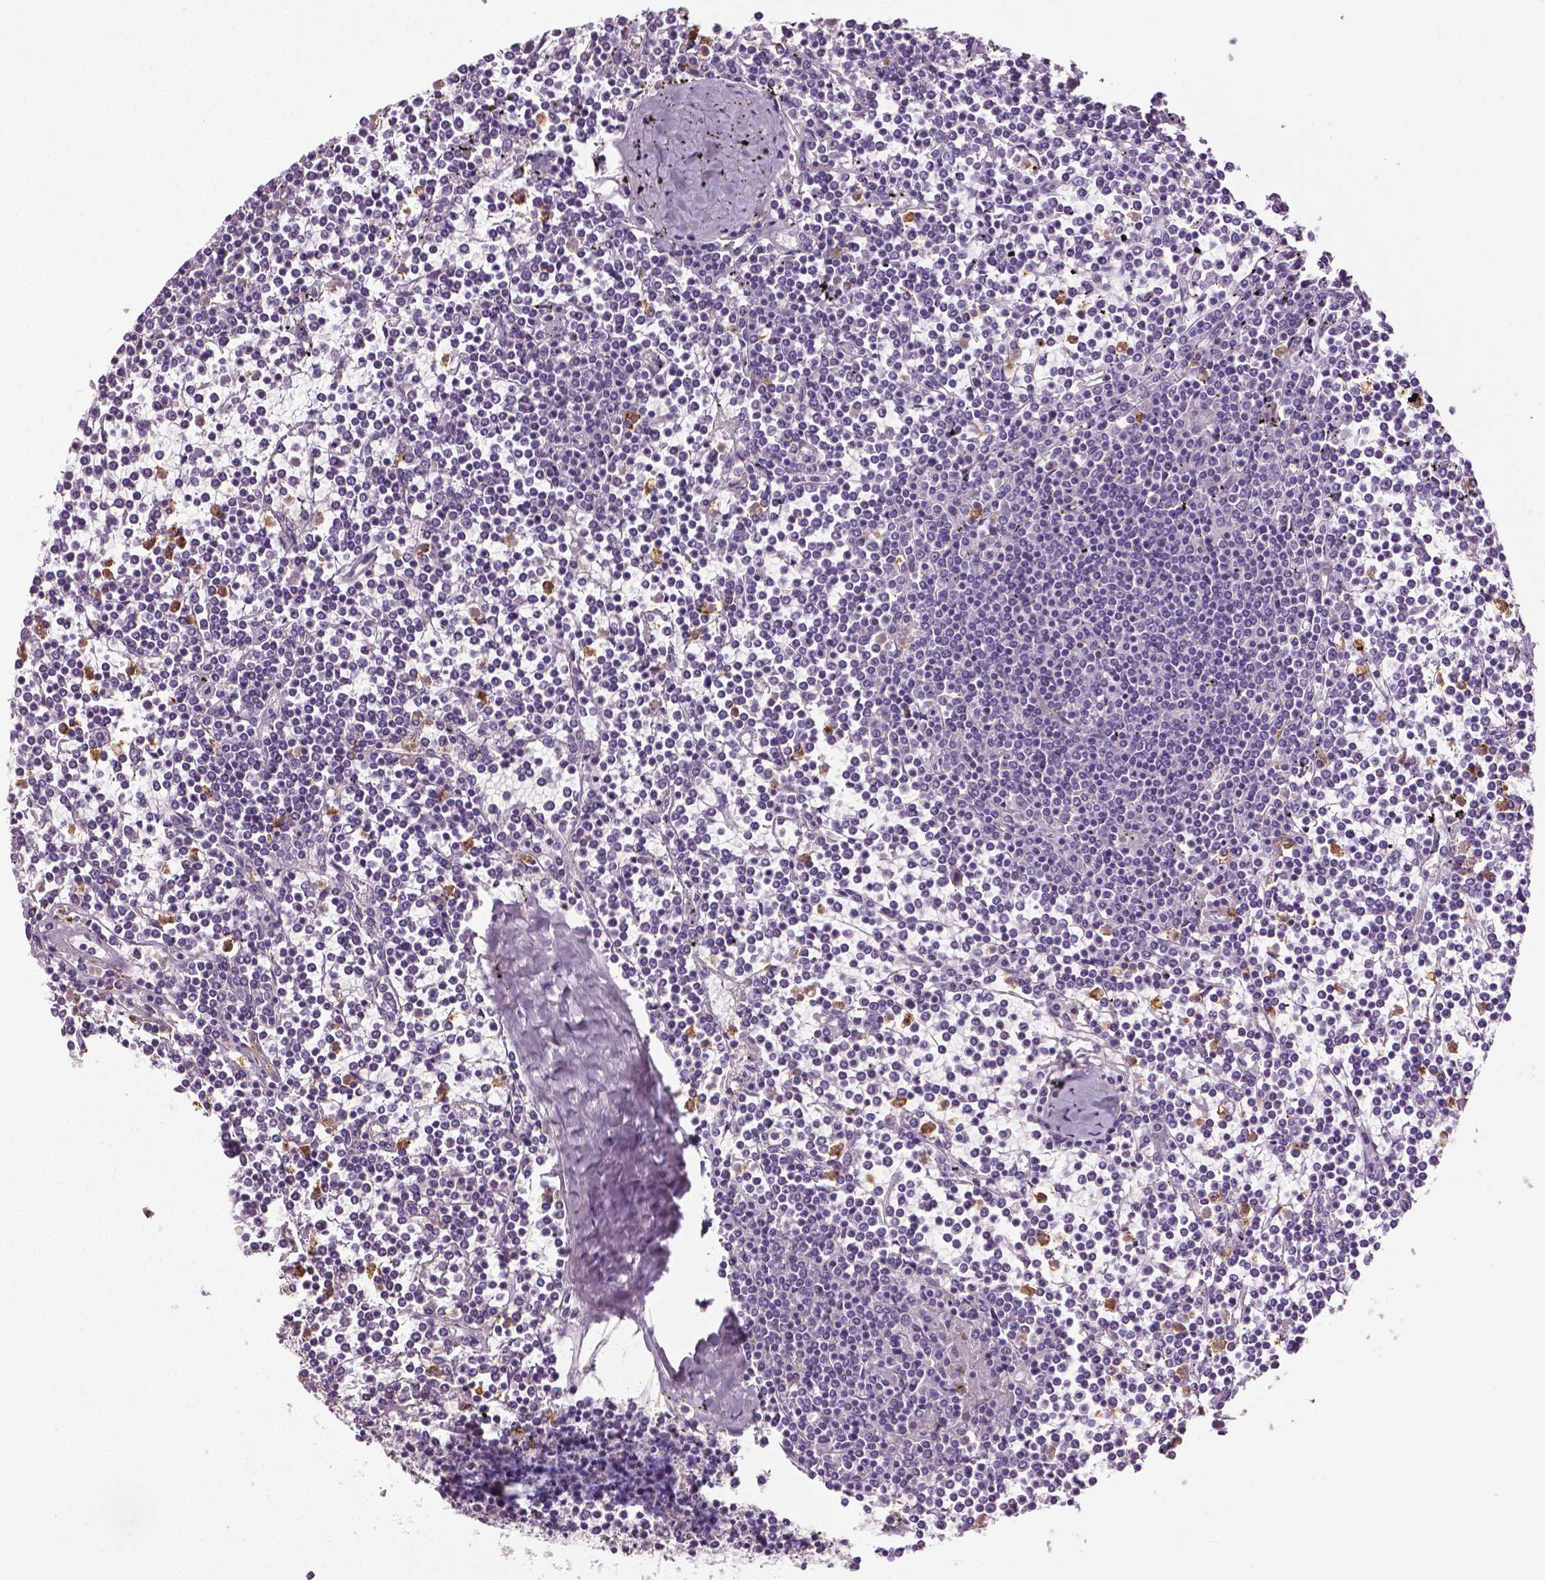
{"staining": {"intensity": "negative", "quantity": "none", "location": "none"}, "tissue": "lymphoma", "cell_type": "Tumor cells", "image_type": "cancer", "snomed": [{"axis": "morphology", "description": "Malignant lymphoma, non-Hodgkin's type, Low grade"}, {"axis": "topography", "description": "Spleen"}], "caption": "Immunohistochemical staining of human low-grade malignant lymphoma, non-Hodgkin's type shows no significant expression in tumor cells. (Stains: DAB (3,3'-diaminobenzidine) IHC with hematoxylin counter stain, Microscopy: brightfield microscopy at high magnification).", "gene": "PTPN5", "patient": {"sex": "female", "age": 19}}